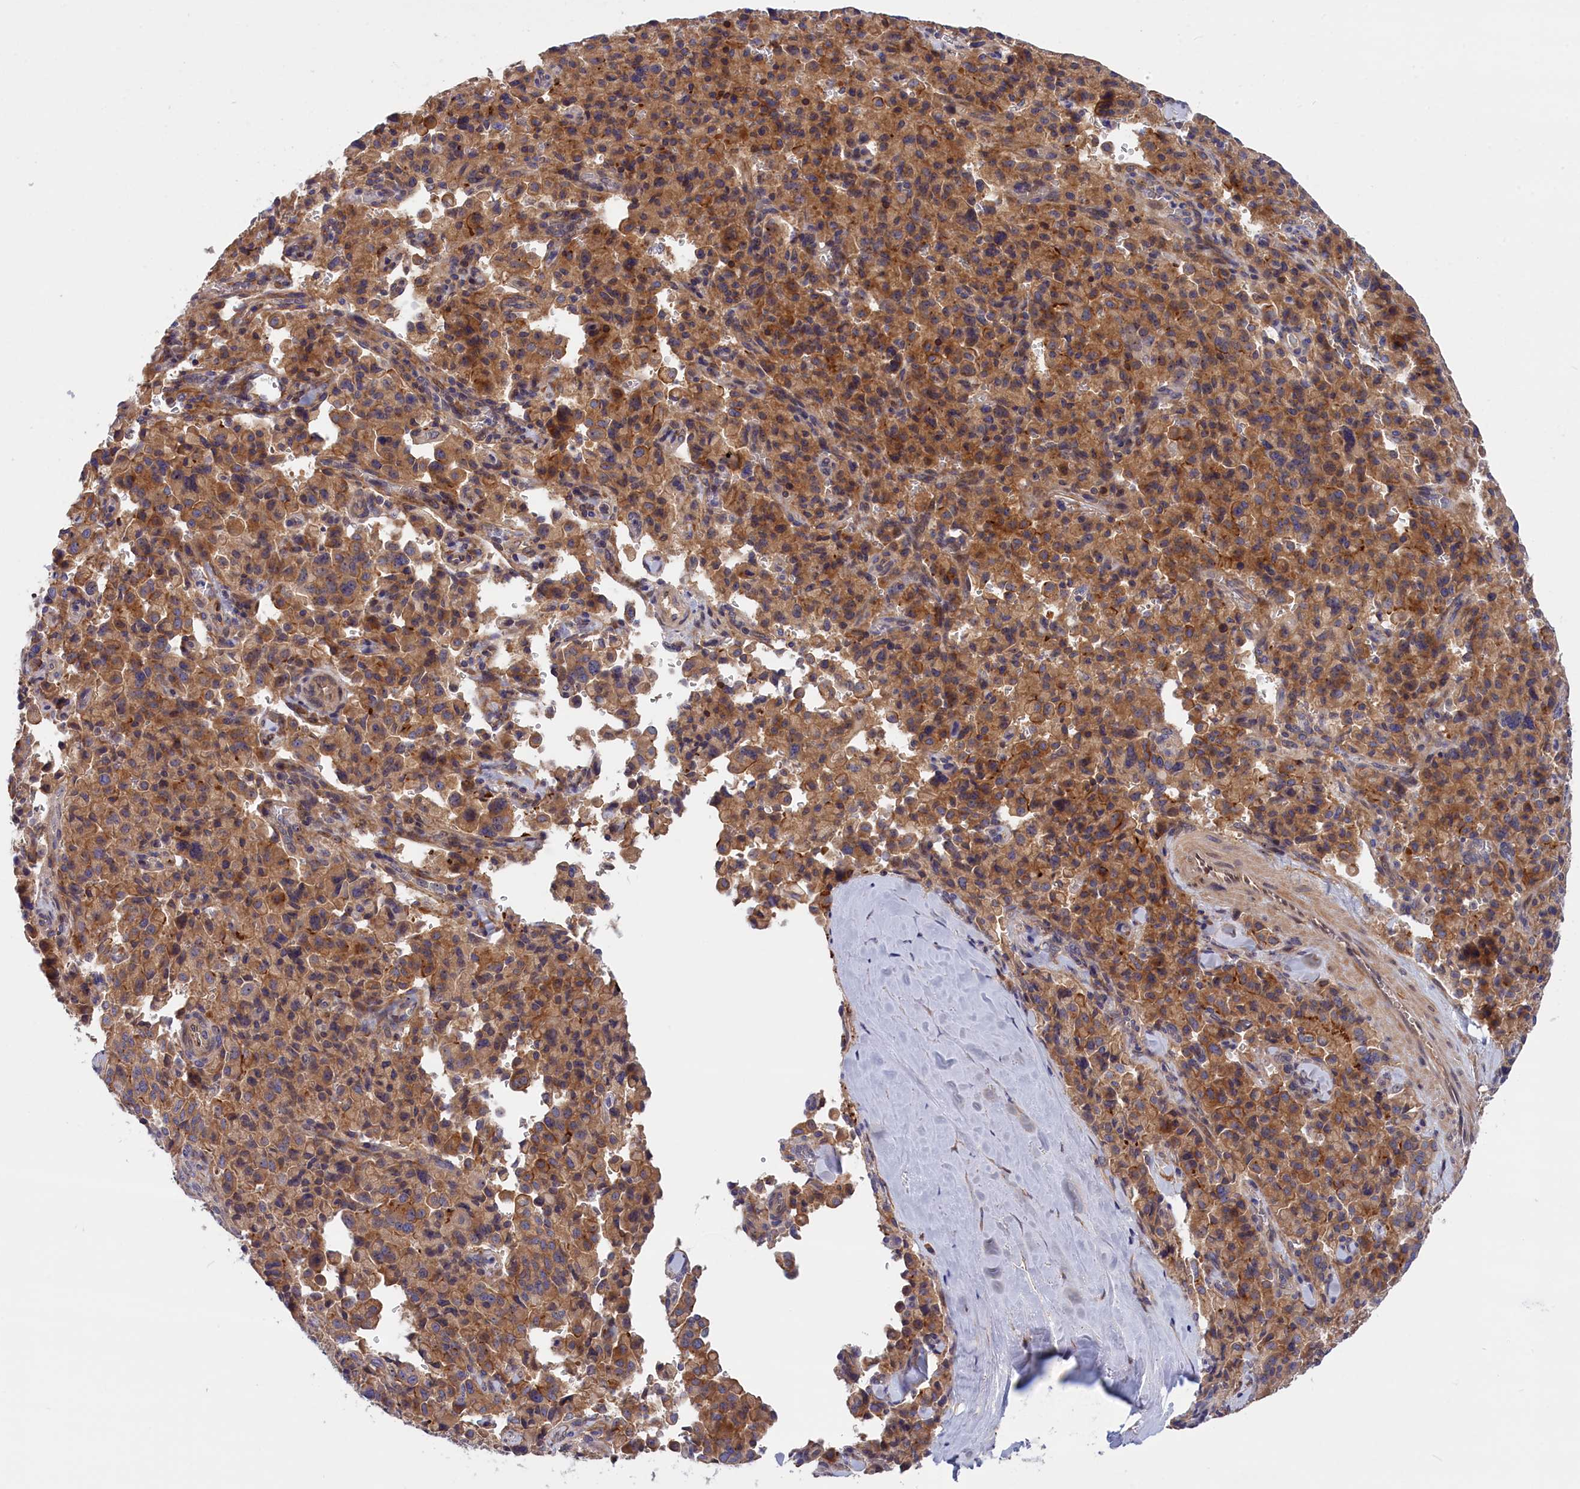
{"staining": {"intensity": "moderate", "quantity": ">75%", "location": "cytoplasmic/membranous"}, "tissue": "pancreatic cancer", "cell_type": "Tumor cells", "image_type": "cancer", "snomed": [{"axis": "morphology", "description": "Adenocarcinoma, NOS"}, {"axis": "topography", "description": "Pancreas"}], "caption": "DAB immunohistochemical staining of pancreatic adenocarcinoma demonstrates moderate cytoplasmic/membranous protein expression in about >75% of tumor cells.", "gene": "CRACD", "patient": {"sex": "male", "age": 65}}